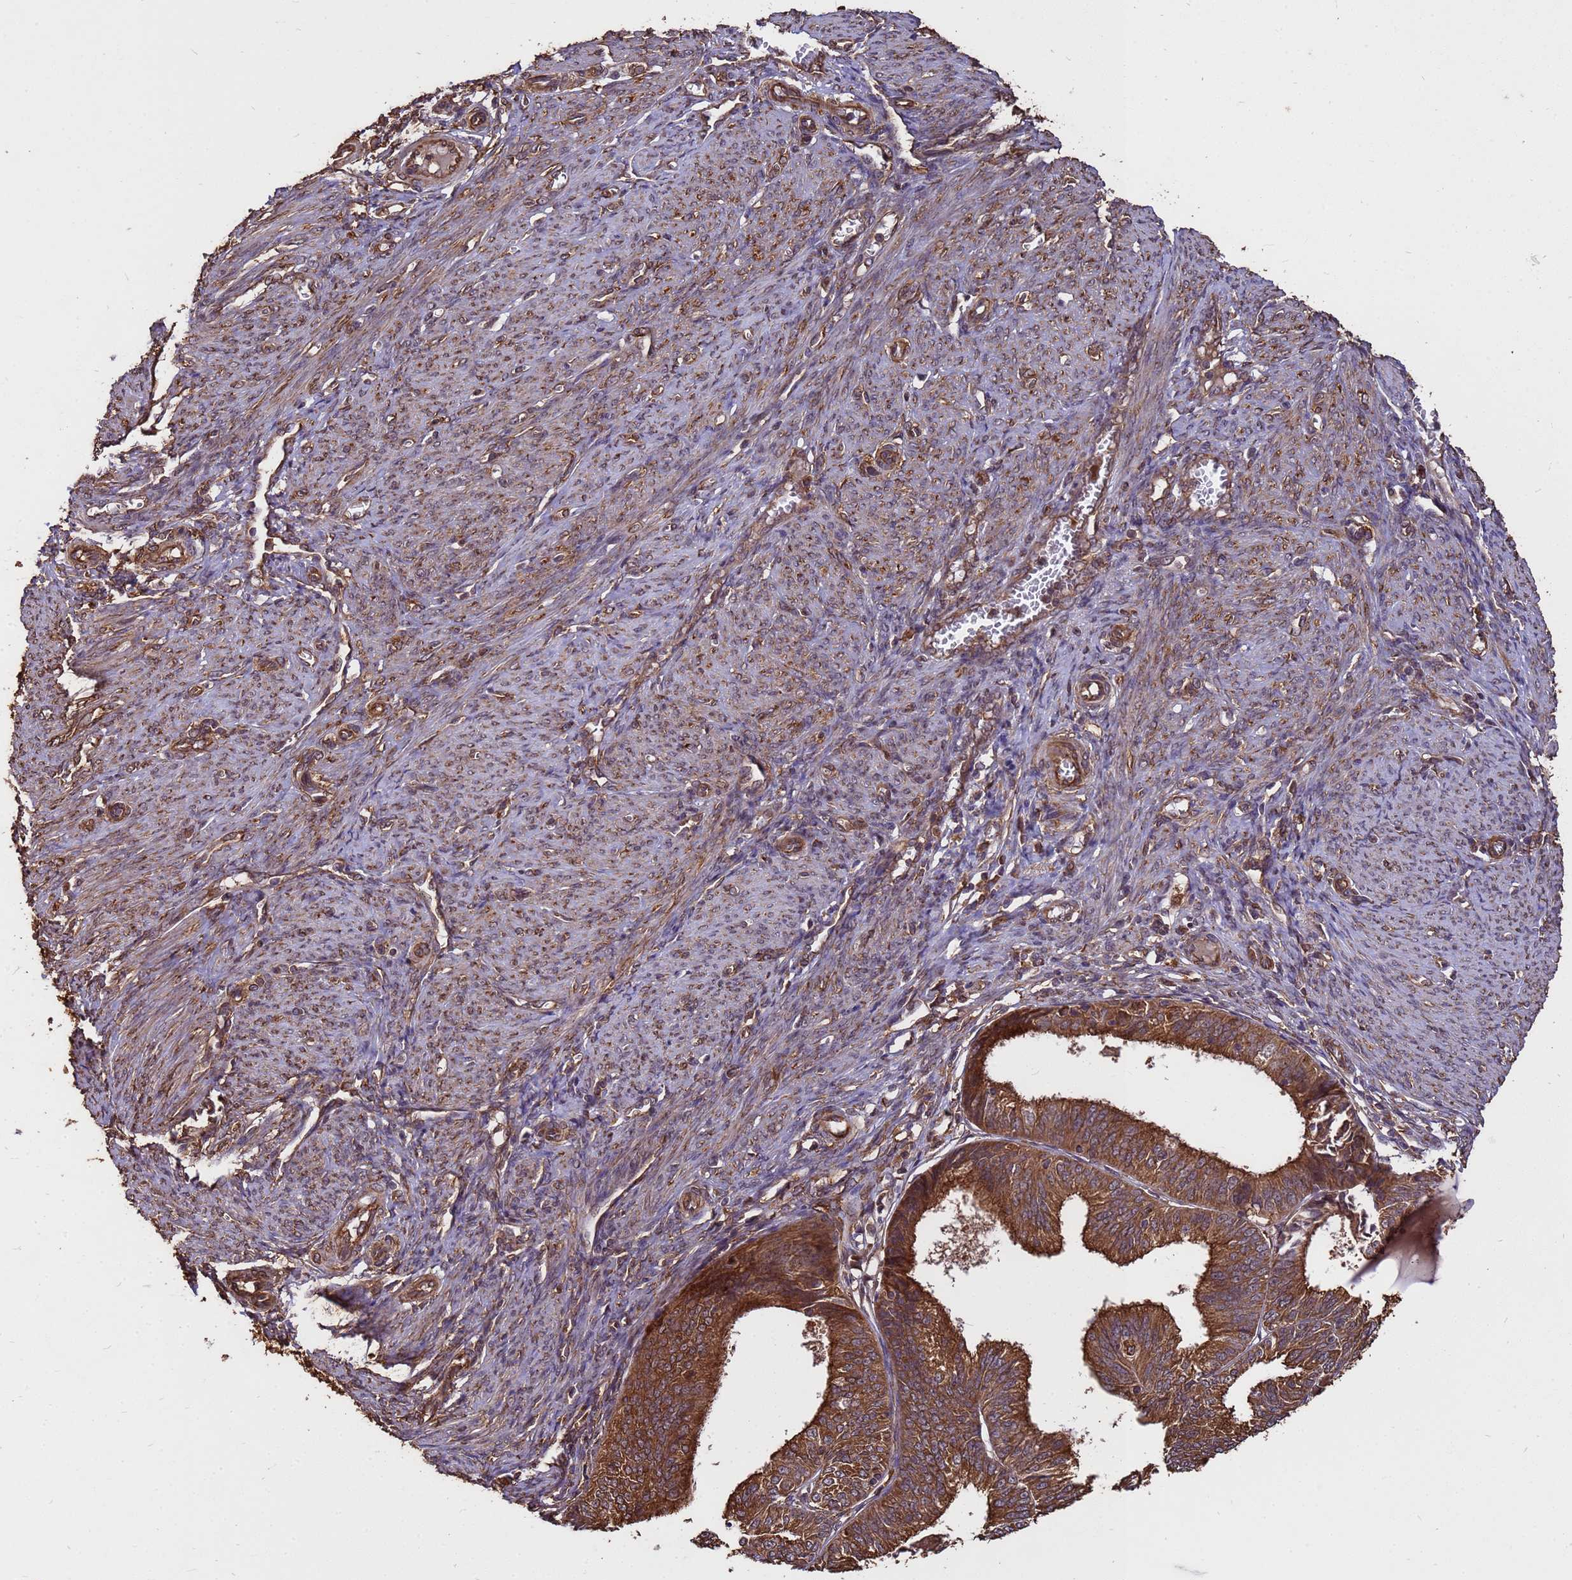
{"staining": {"intensity": "moderate", "quantity": ">75%", "location": "cytoplasmic/membranous"}, "tissue": "endometrial cancer", "cell_type": "Tumor cells", "image_type": "cancer", "snomed": [{"axis": "morphology", "description": "Adenocarcinoma, NOS"}, {"axis": "topography", "description": "Endometrium"}], "caption": "Immunohistochemistry of human adenocarcinoma (endometrial) exhibits medium levels of moderate cytoplasmic/membranous positivity in about >75% of tumor cells.", "gene": "ZNF618", "patient": {"sex": "female", "age": 51}}